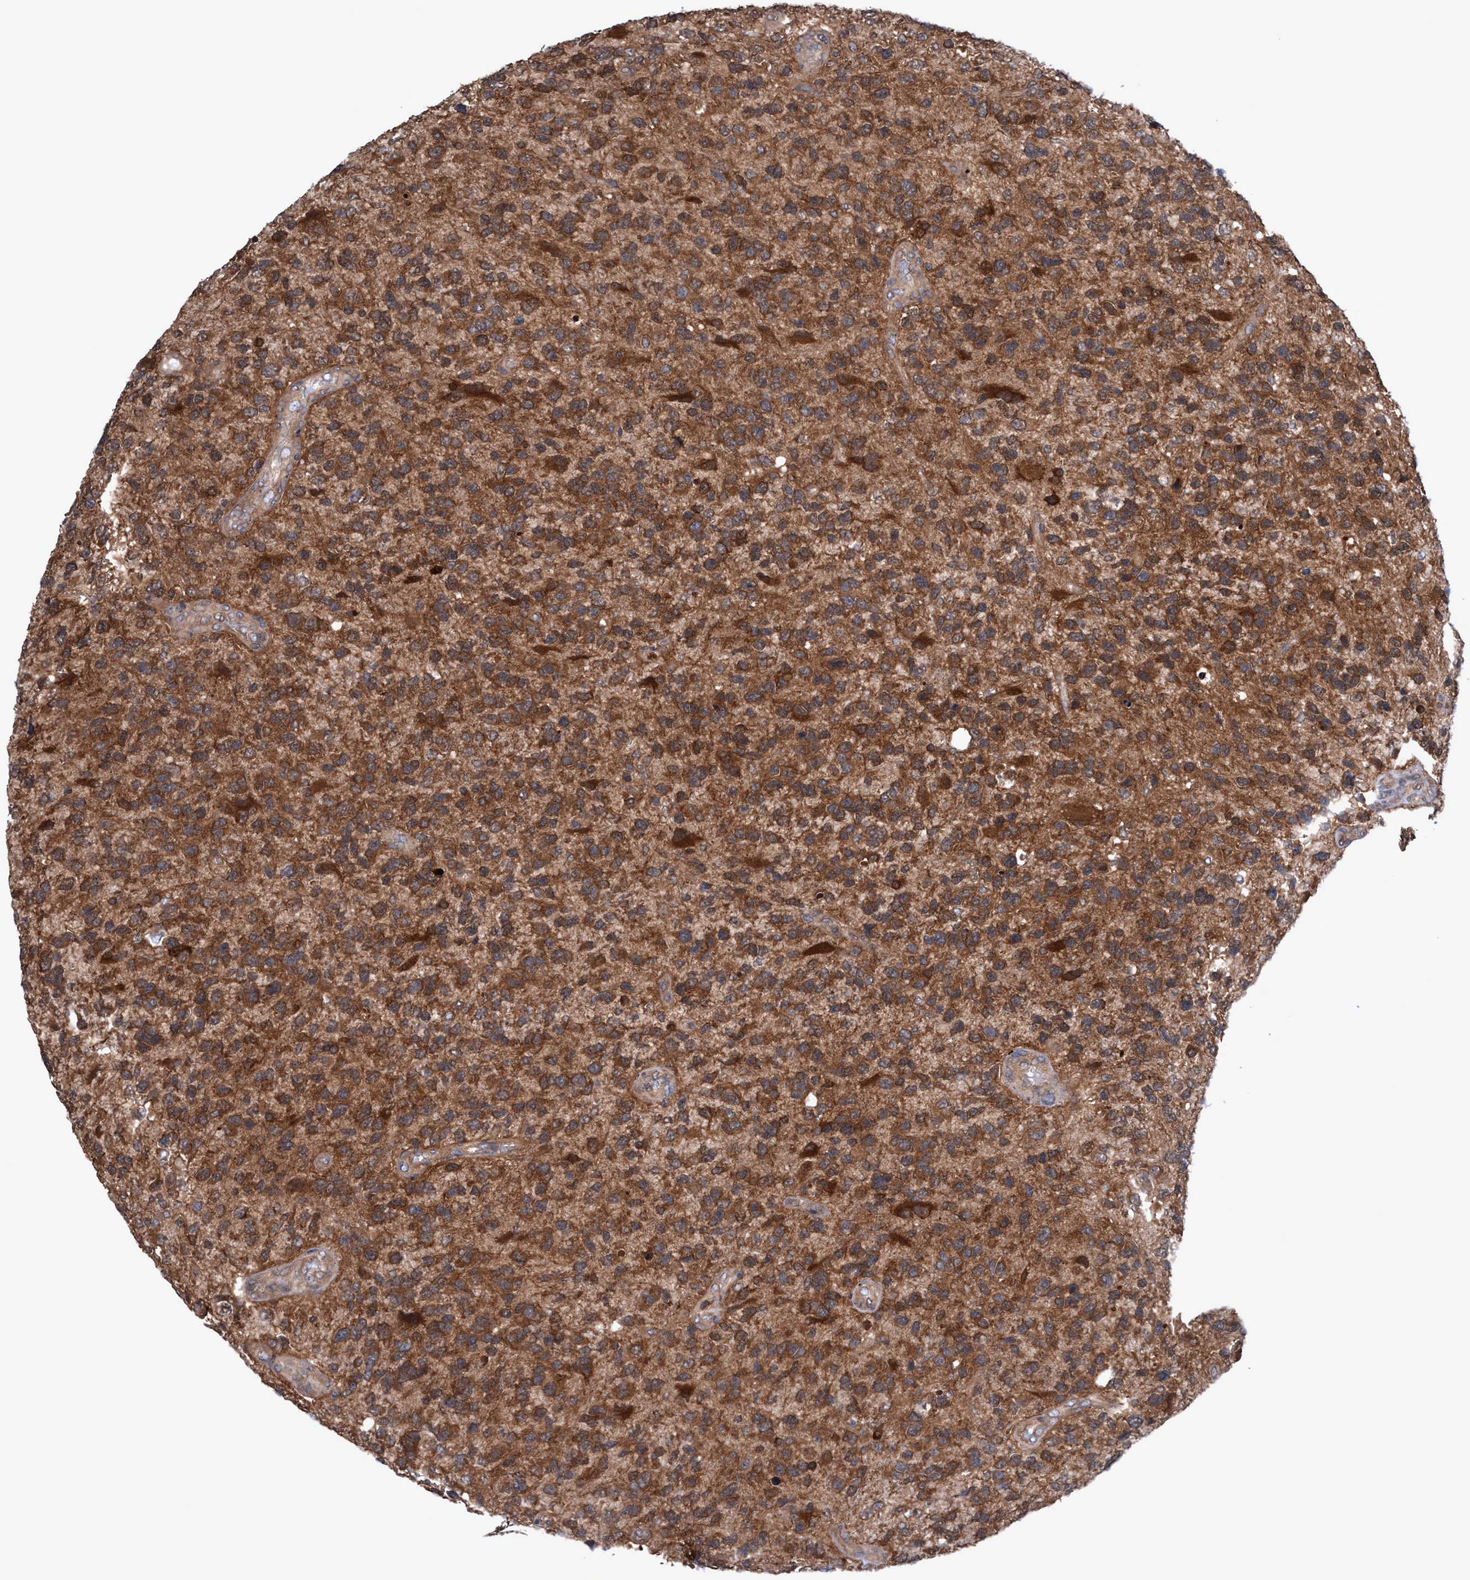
{"staining": {"intensity": "moderate", "quantity": ">75%", "location": "cytoplasmic/membranous"}, "tissue": "glioma", "cell_type": "Tumor cells", "image_type": "cancer", "snomed": [{"axis": "morphology", "description": "Glioma, malignant, High grade"}, {"axis": "topography", "description": "Brain"}], "caption": "DAB (3,3'-diaminobenzidine) immunohistochemical staining of human high-grade glioma (malignant) shows moderate cytoplasmic/membranous protein expression in approximately >75% of tumor cells. (DAB IHC with brightfield microscopy, high magnification).", "gene": "GLOD4", "patient": {"sex": "female", "age": 58}}